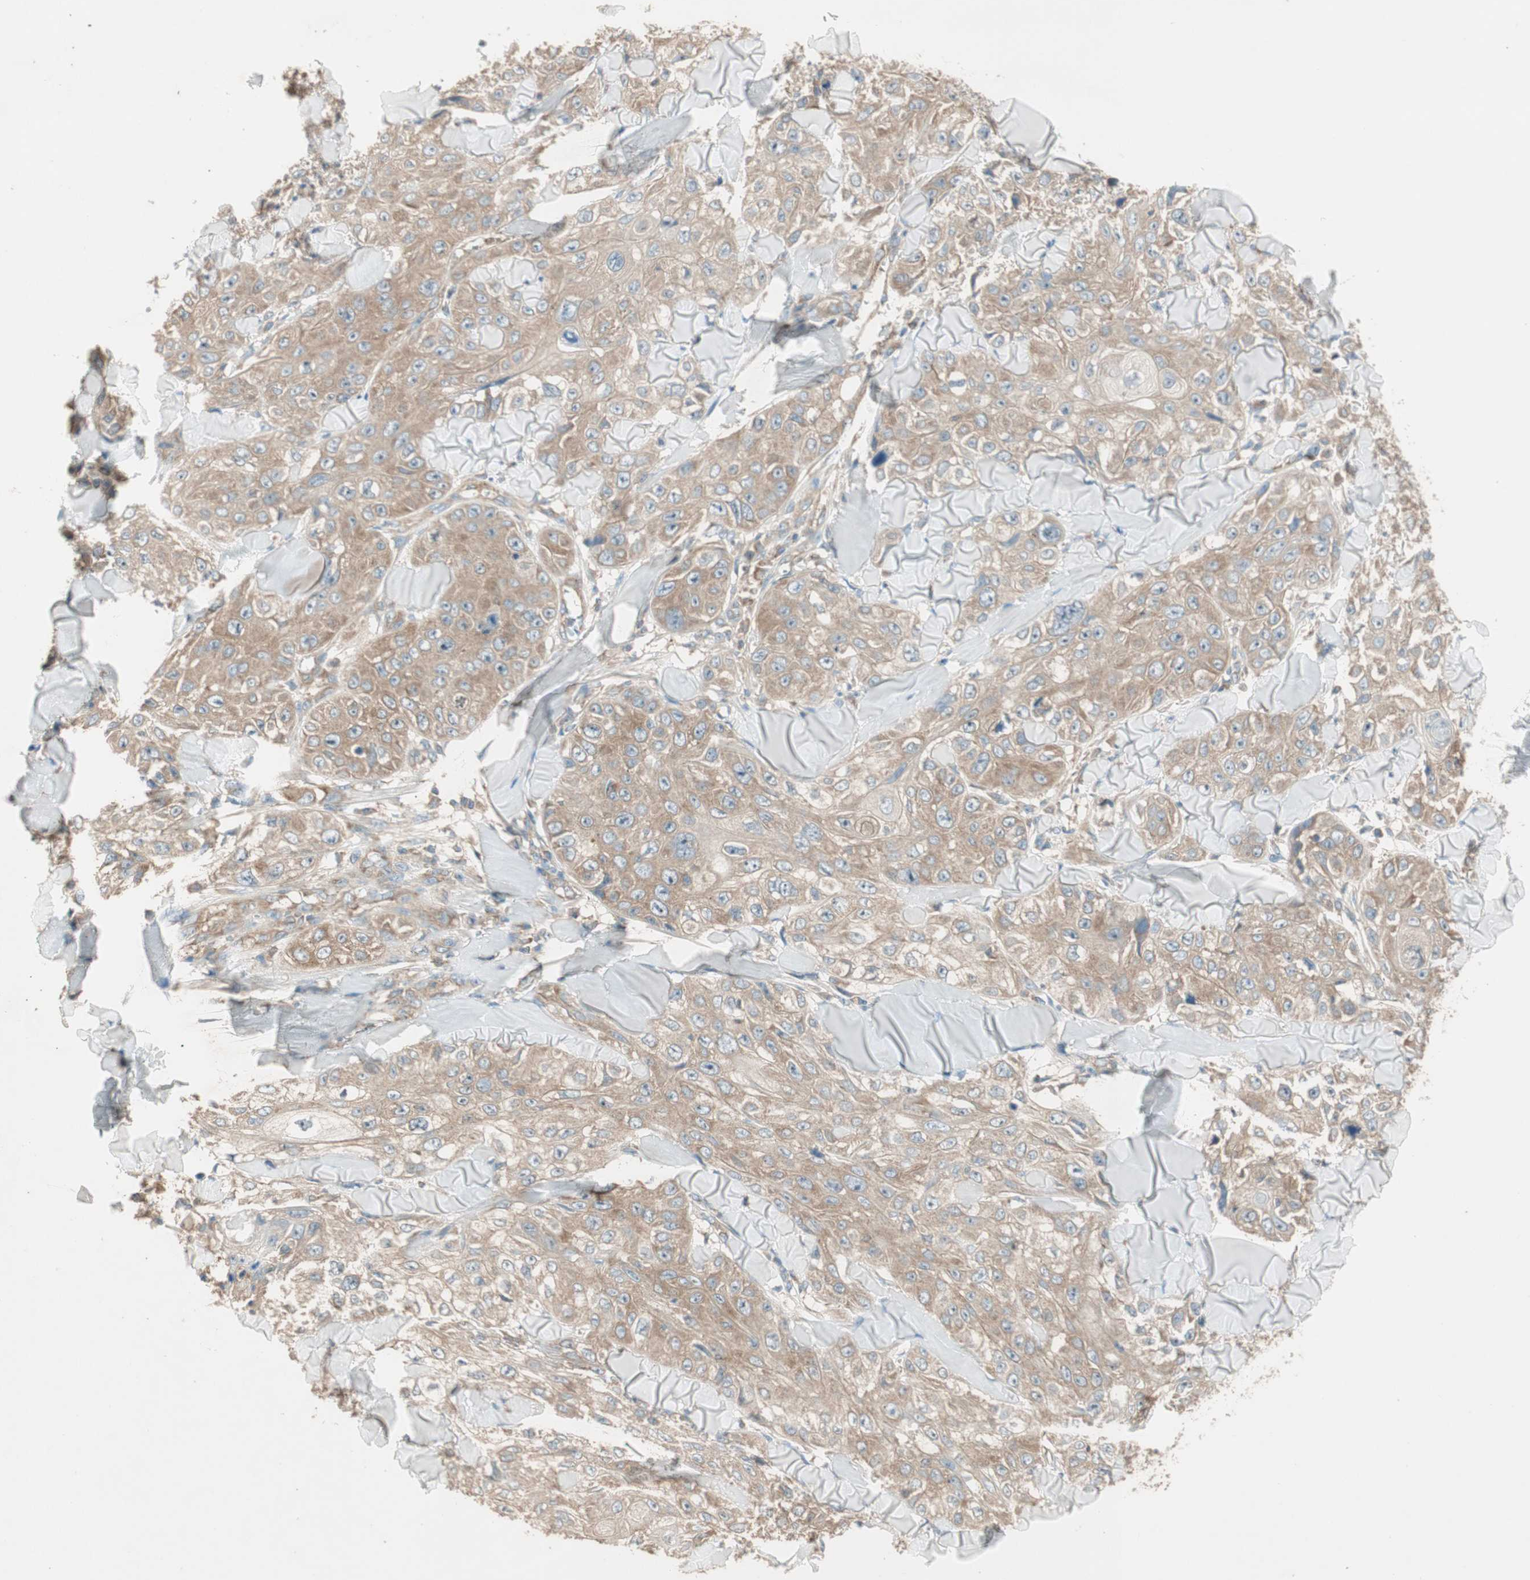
{"staining": {"intensity": "moderate", "quantity": ">75%", "location": "cytoplasmic/membranous"}, "tissue": "skin cancer", "cell_type": "Tumor cells", "image_type": "cancer", "snomed": [{"axis": "morphology", "description": "Squamous cell carcinoma, NOS"}, {"axis": "topography", "description": "Skin"}], "caption": "The immunohistochemical stain labels moderate cytoplasmic/membranous positivity in tumor cells of skin squamous cell carcinoma tissue.", "gene": "CC2D1A", "patient": {"sex": "male", "age": 86}}